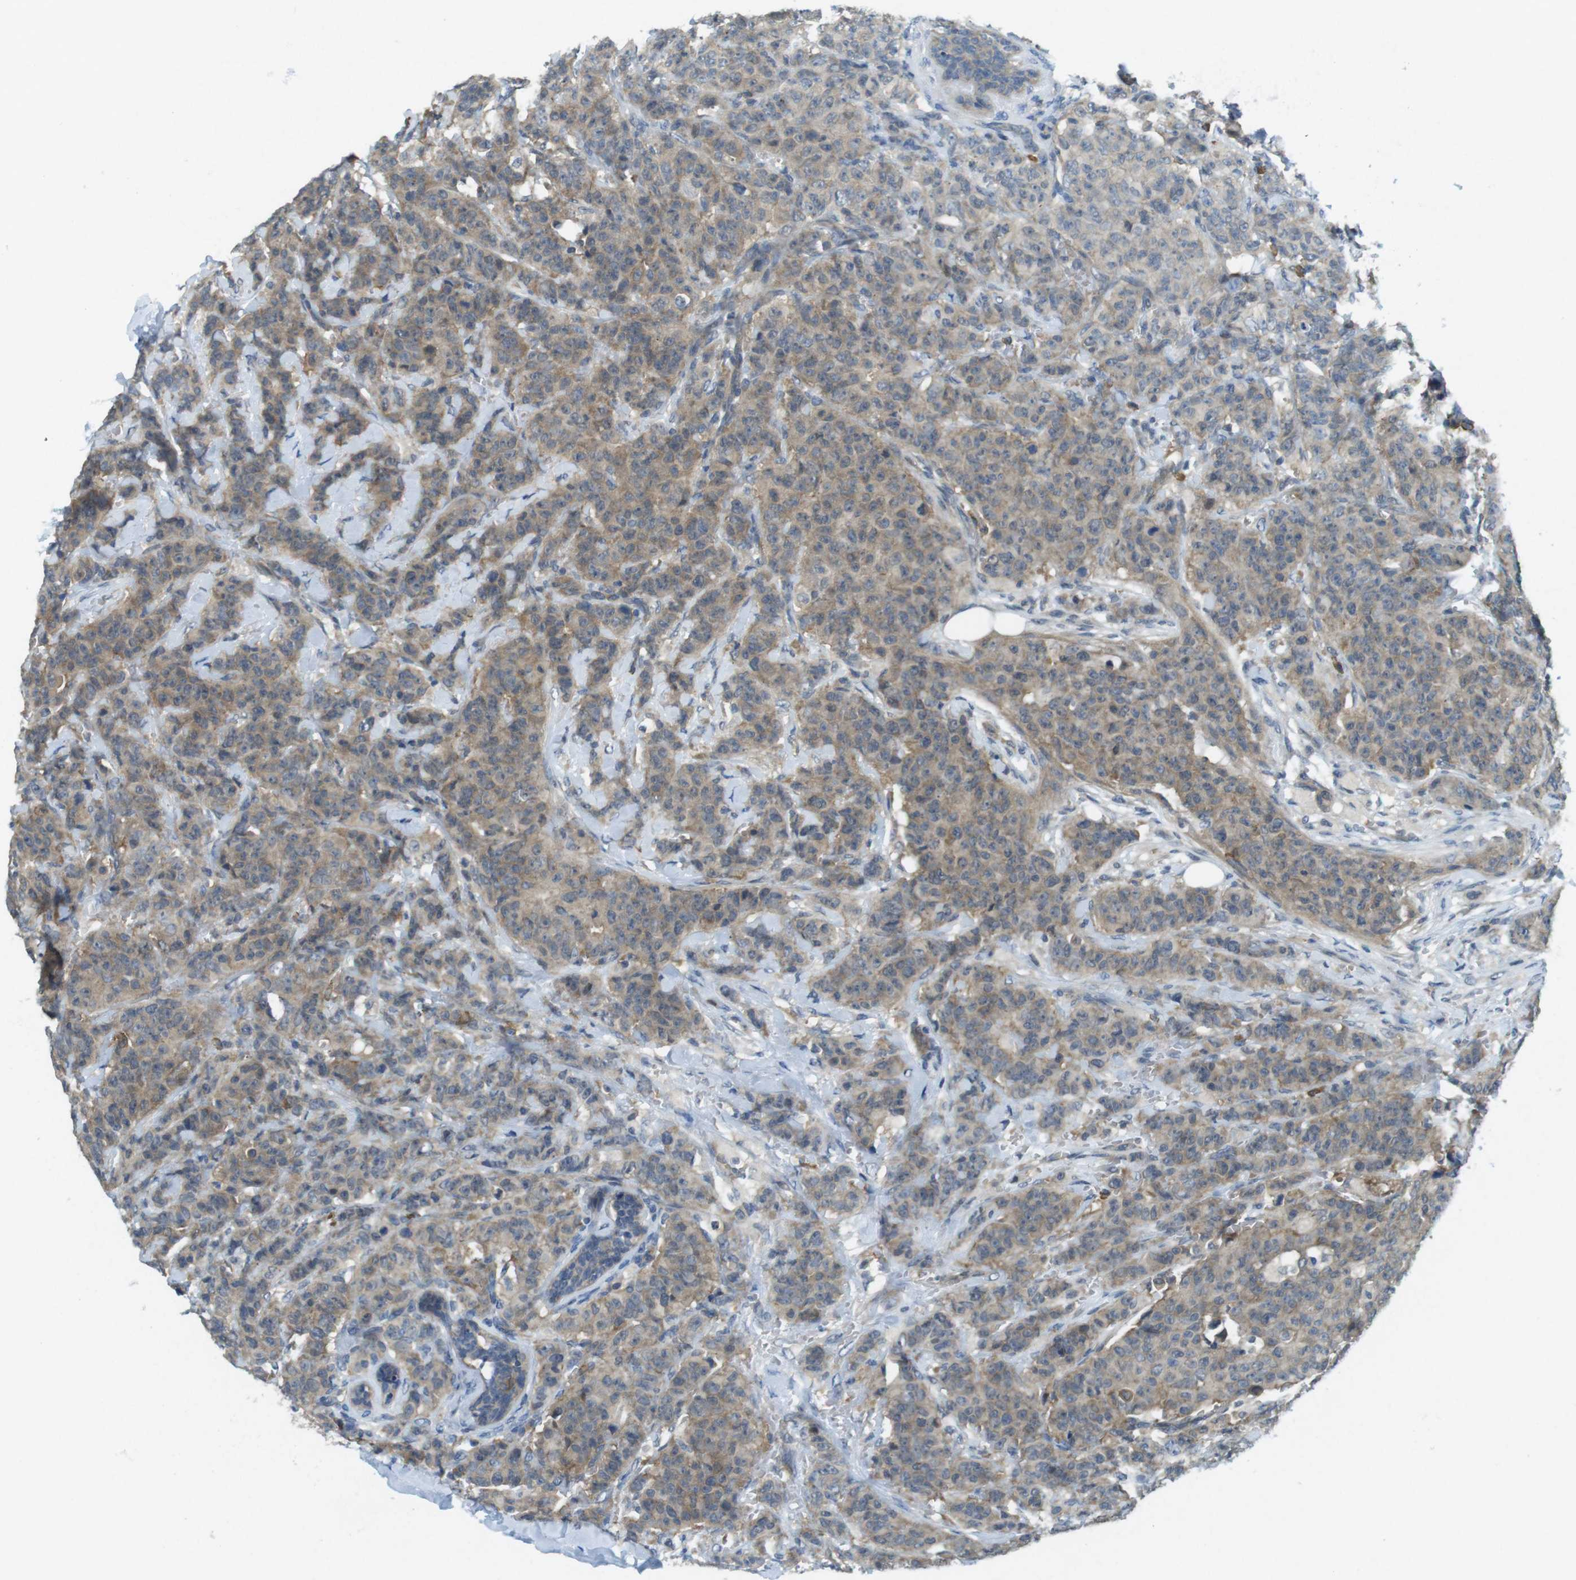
{"staining": {"intensity": "weak", "quantity": ">75%", "location": "cytoplasmic/membranous"}, "tissue": "breast cancer", "cell_type": "Tumor cells", "image_type": "cancer", "snomed": [{"axis": "morphology", "description": "Normal tissue, NOS"}, {"axis": "morphology", "description": "Duct carcinoma"}, {"axis": "topography", "description": "Breast"}], "caption": "Immunohistochemical staining of breast cancer (invasive ductal carcinoma) exhibits low levels of weak cytoplasmic/membranous positivity in approximately >75% of tumor cells.", "gene": "SUGT1", "patient": {"sex": "female", "age": 40}}